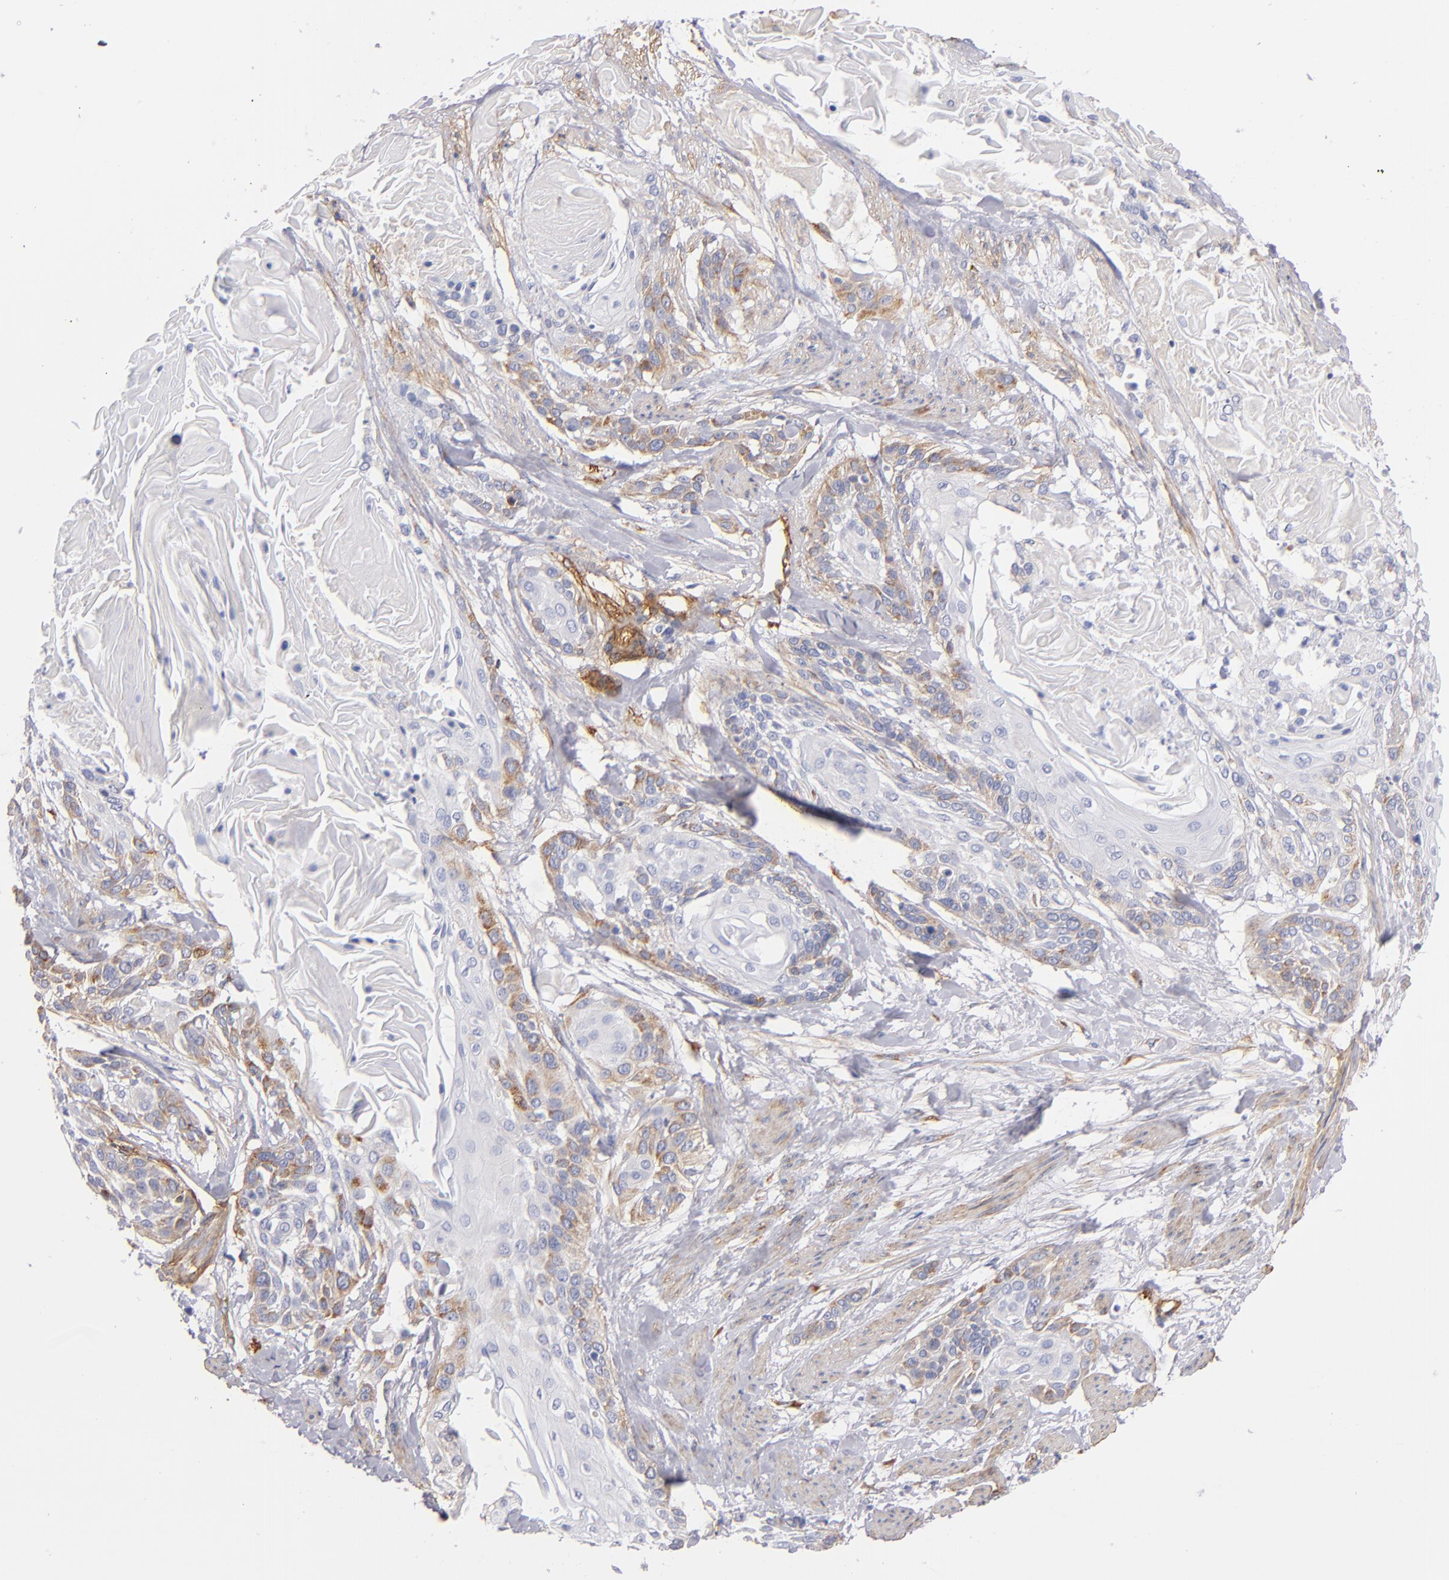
{"staining": {"intensity": "moderate", "quantity": "<25%", "location": "cytoplasmic/membranous"}, "tissue": "cervical cancer", "cell_type": "Tumor cells", "image_type": "cancer", "snomed": [{"axis": "morphology", "description": "Squamous cell carcinoma, NOS"}, {"axis": "topography", "description": "Cervix"}], "caption": "An image of human cervical squamous cell carcinoma stained for a protein reveals moderate cytoplasmic/membranous brown staining in tumor cells.", "gene": "LAMC1", "patient": {"sex": "female", "age": 57}}